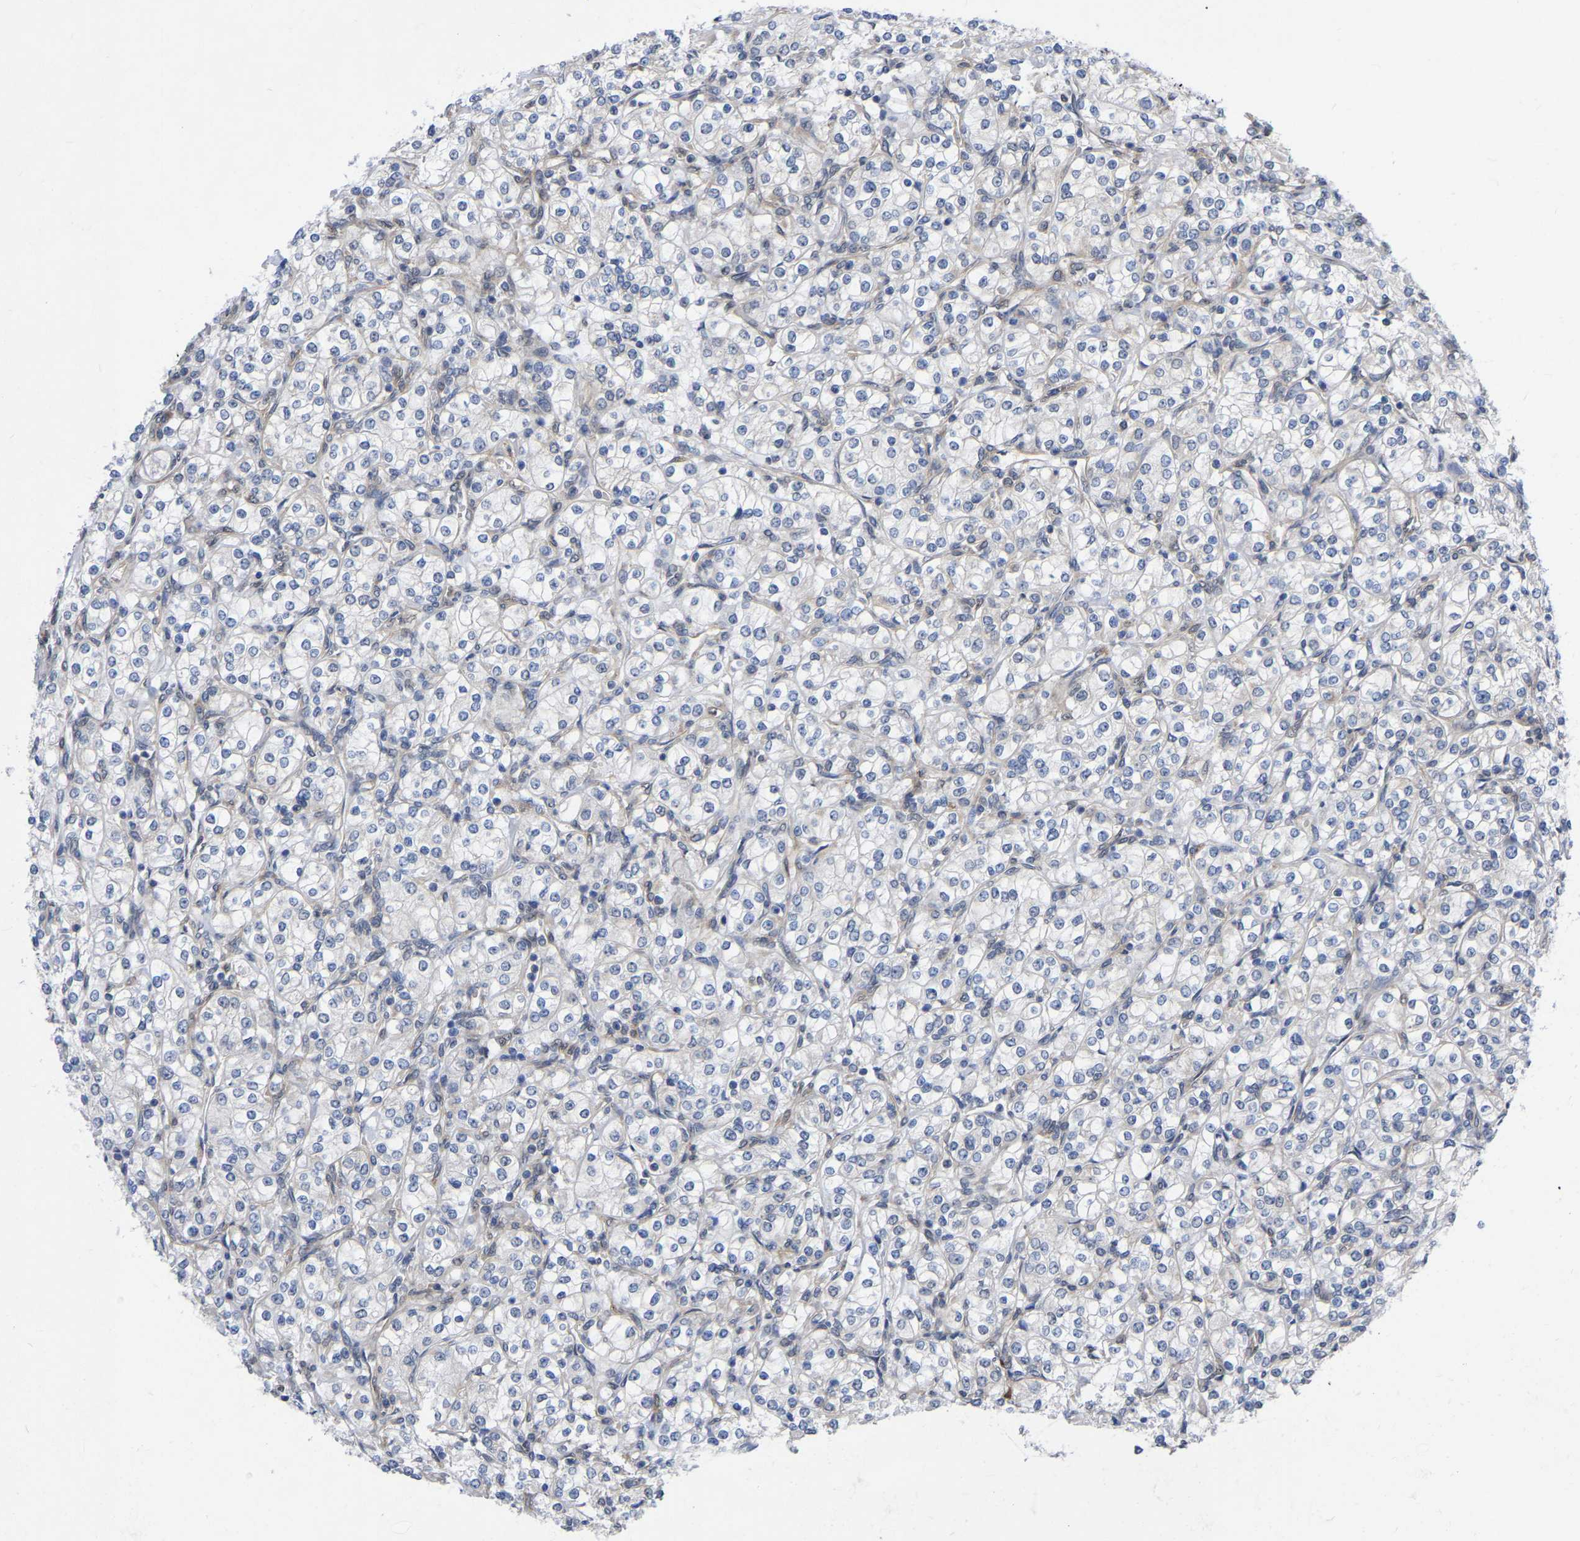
{"staining": {"intensity": "negative", "quantity": "none", "location": "none"}, "tissue": "renal cancer", "cell_type": "Tumor cells", "image_type": "cancer", "snomed": [{"axis": "morphology", "description": "Adenocarcinoma, NOS"}, {"axis": "topography", "description": "Kidney"}], "caption": "Immunohistochemical staining of human adenocarcinoma (renal) shows no significant expression in tumor cells. The staining was performed using DAB (3,3'-diaminobenzidine) to visualize the protein expression in brown, while the nuclei were stained in blue with hematoxylin (Magnification: 20x).", "gene": "UBE4B", "patient": {"sex": "male", "age": 77}}